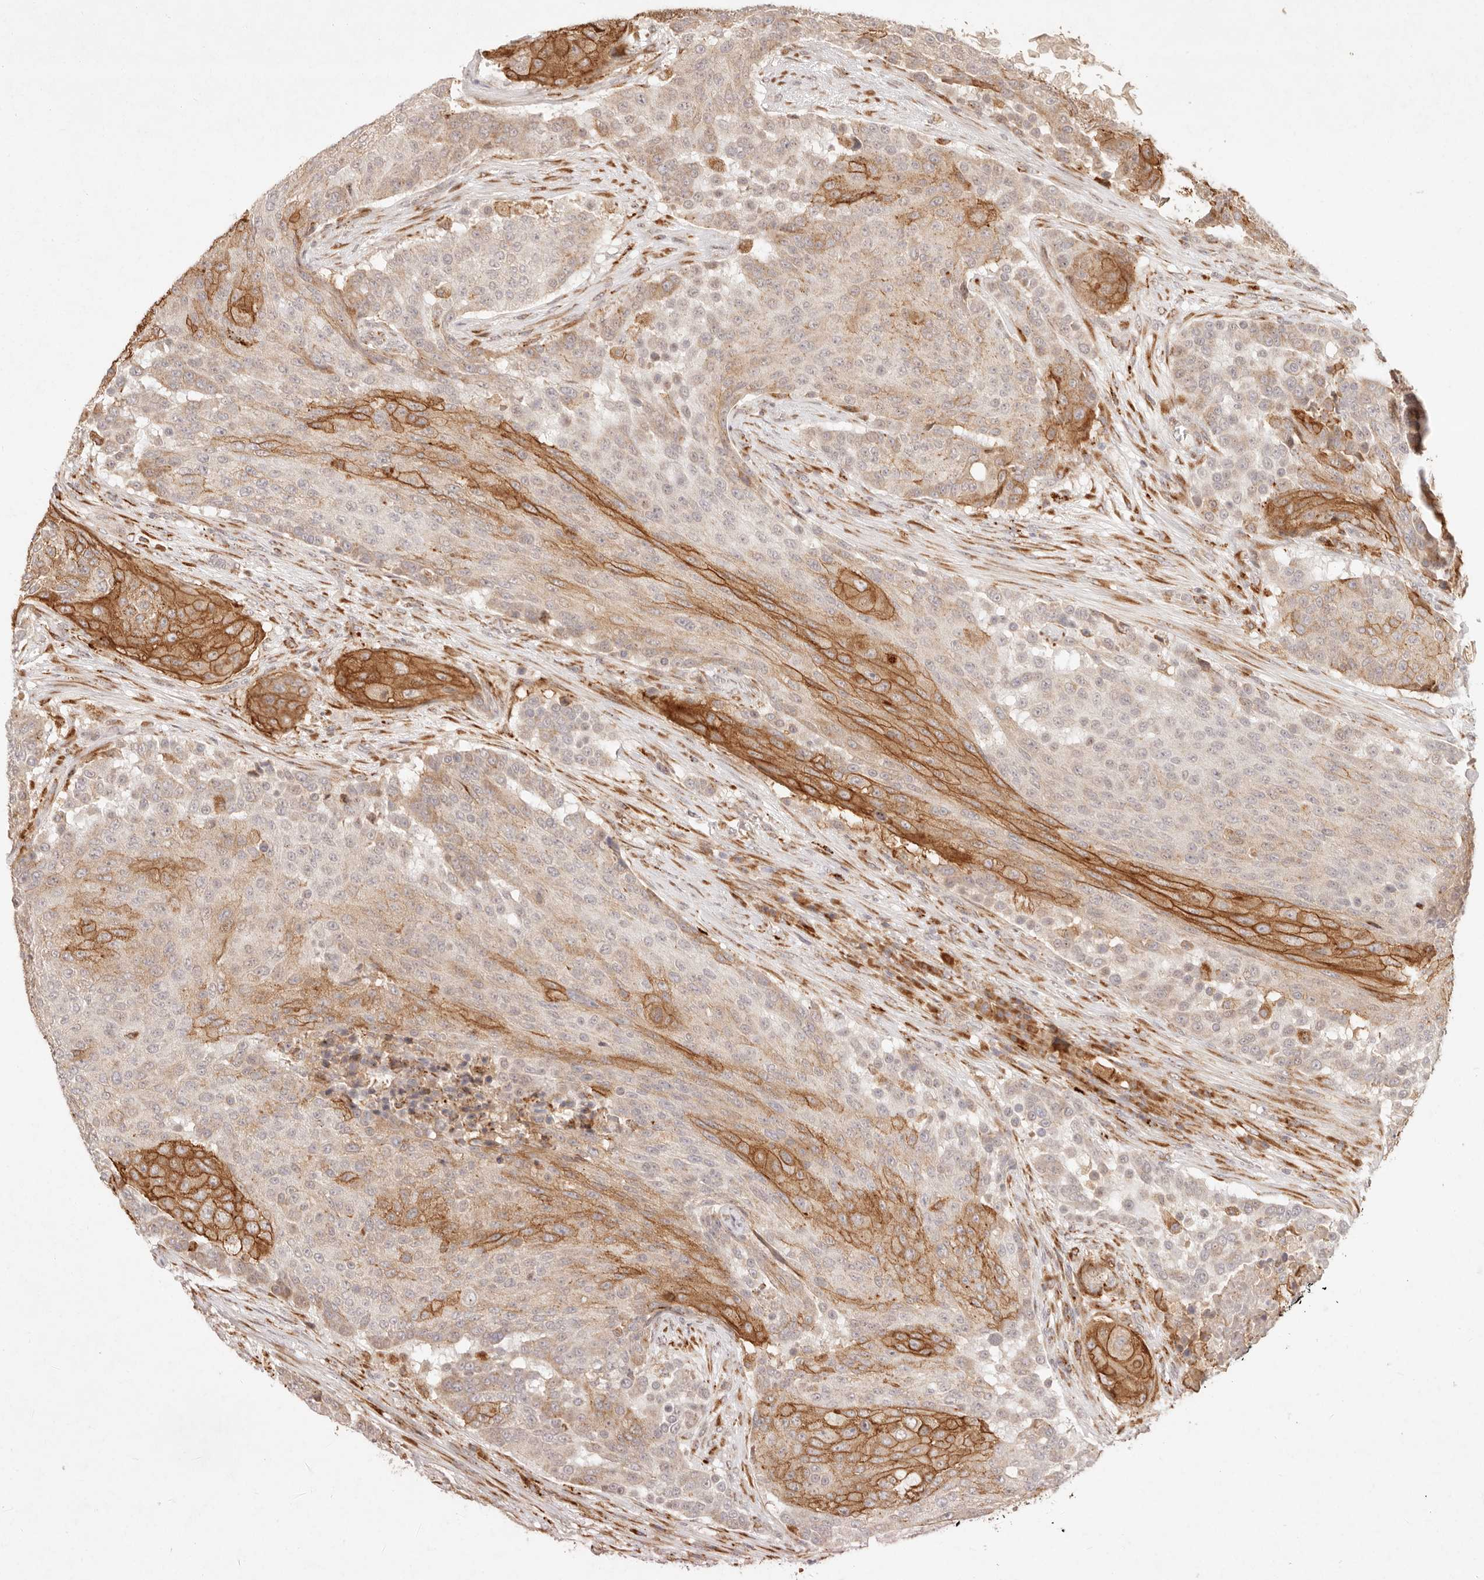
{"staining": {"intensity": "strong", "quantity": "25%-75%", "location": "cytoplasmic/membranous"}, "tissue": "urothelial cancer", "cell_type": "Tumor cells", "image_type": "cancer", "snomed": [{"axis": "morphology", "description": "Urothelial carcinoma, High grade"}, {"axis": "topography", "description": "Urinary bladder"}], "caption": "This image exhibits IHC staining of human urothelial cancer, with high strong cytoplasmic/membranous staining in approximately 25%-75% of tumor cells.", "gene": "C1orf127", "patient": {"sex": "female", "age": 63}}